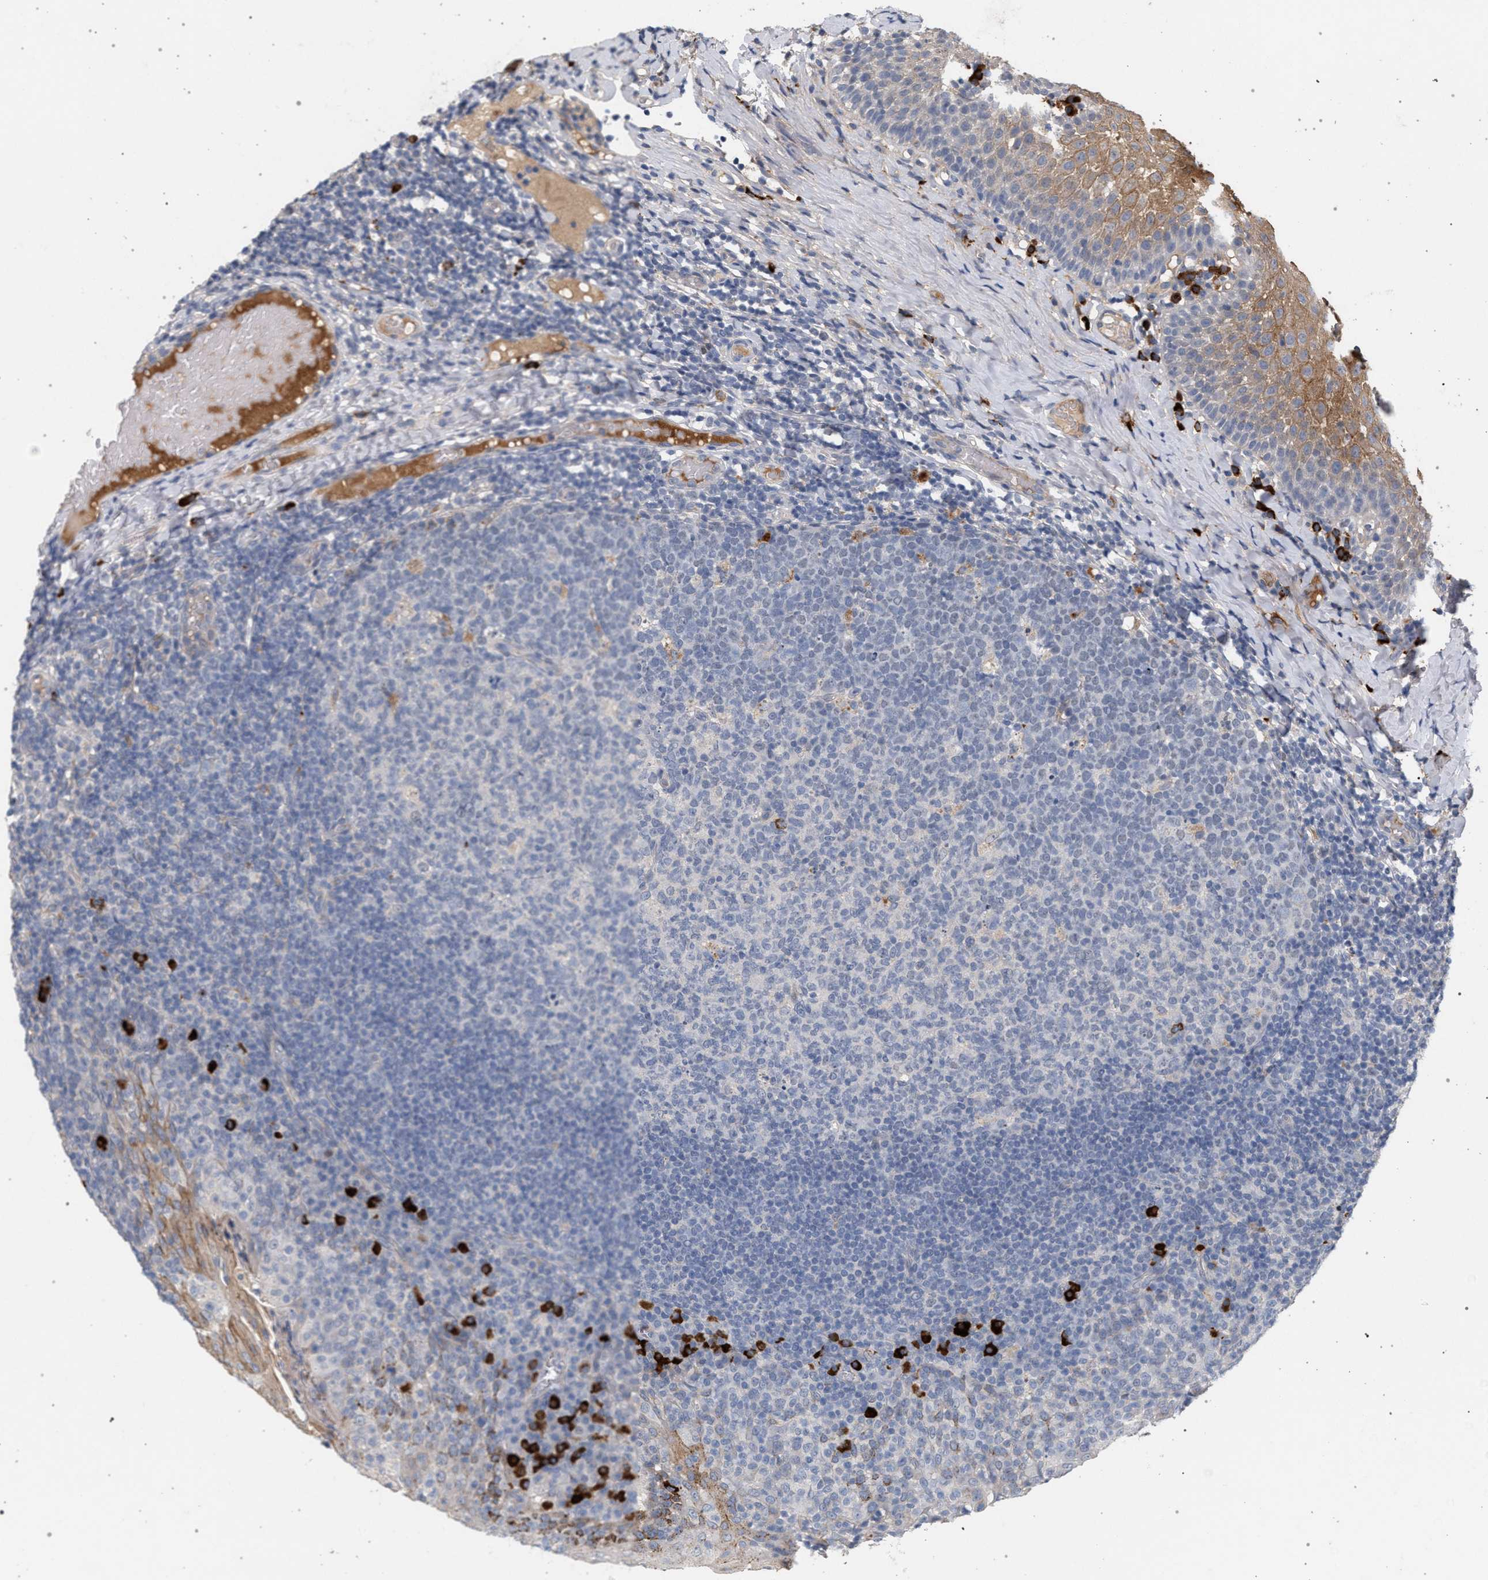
{"staining": {"intensity": "negative", "quantity": "none", "location": "none"}, "tissue": "tonsil", "cell_type": "Germinal center cells", "image_type": "normal", "snomed": [{"axis": "morphology", "description": "Normal tissue, NOS"}, {"axis": "topography", "description": "Tonsil"}], "caption": "Immunohistochemical staining of benign tonsil exhibits no significant positivity in germinal center cells. (Brightfield microscopy of DAB (3,3'-diaminobenzidine) IHC at high magnification).", "gene": "MAMDC2", "patient": {"sex": "female", "age": 19}}